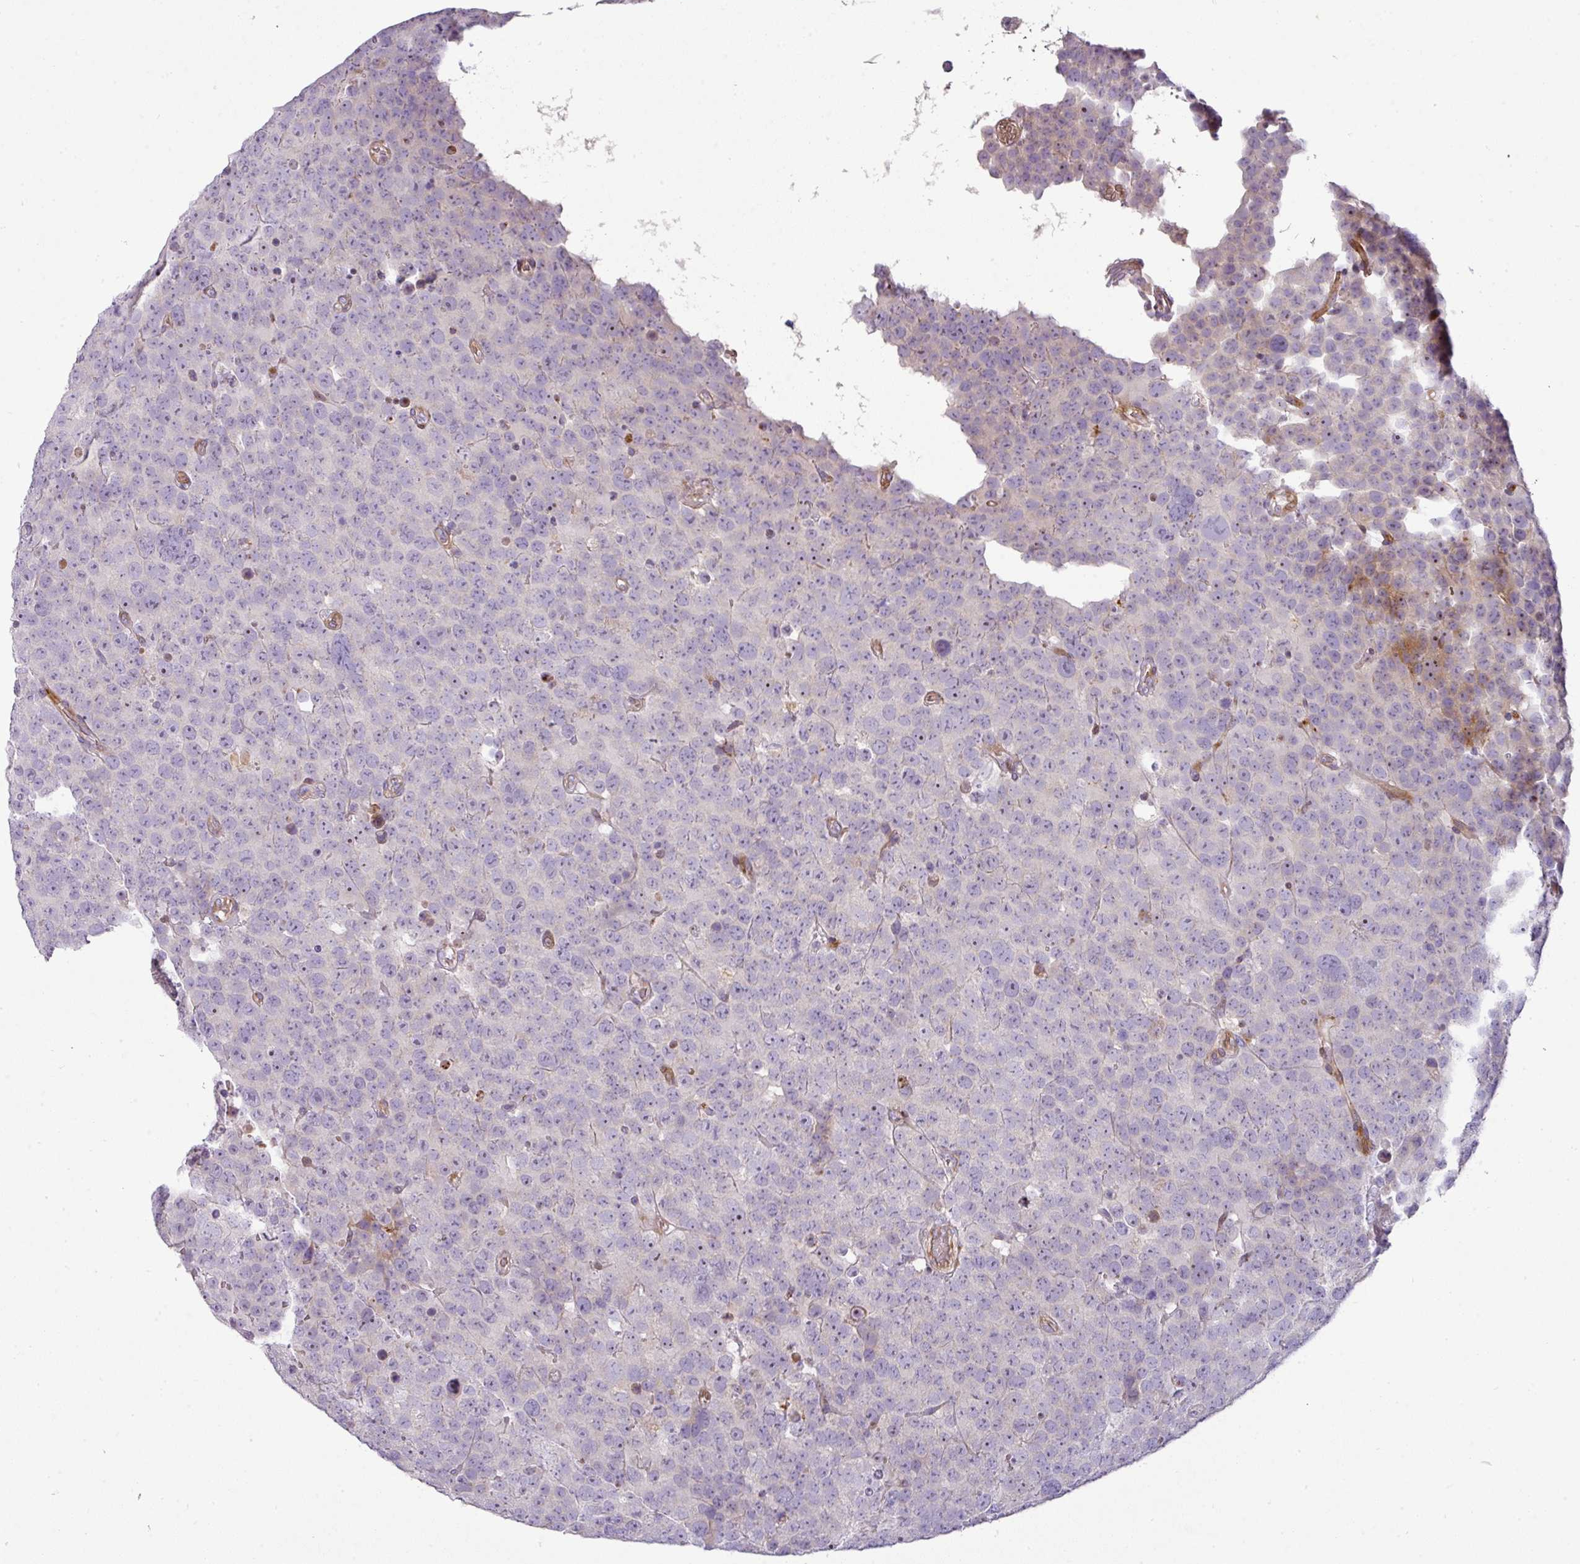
{"staining": {"intensity": "negative", "quantity": "none", "location": "none"}, "tissue": "testis cancer", "cell_type": "Tumor cells", "image_type": "cancer", "snomed": [{"axis": "morphology", "description": "Seminoma, NOS"}, {"axis": "topography", "description": "Testis"}], "caption": "The immunohistochemistry histopathology image has no significant positivity in tumor cells of testis seminoma tissue.", "gene": "ATP6V1F", "patient": {"sex": "male", "age": 71}}